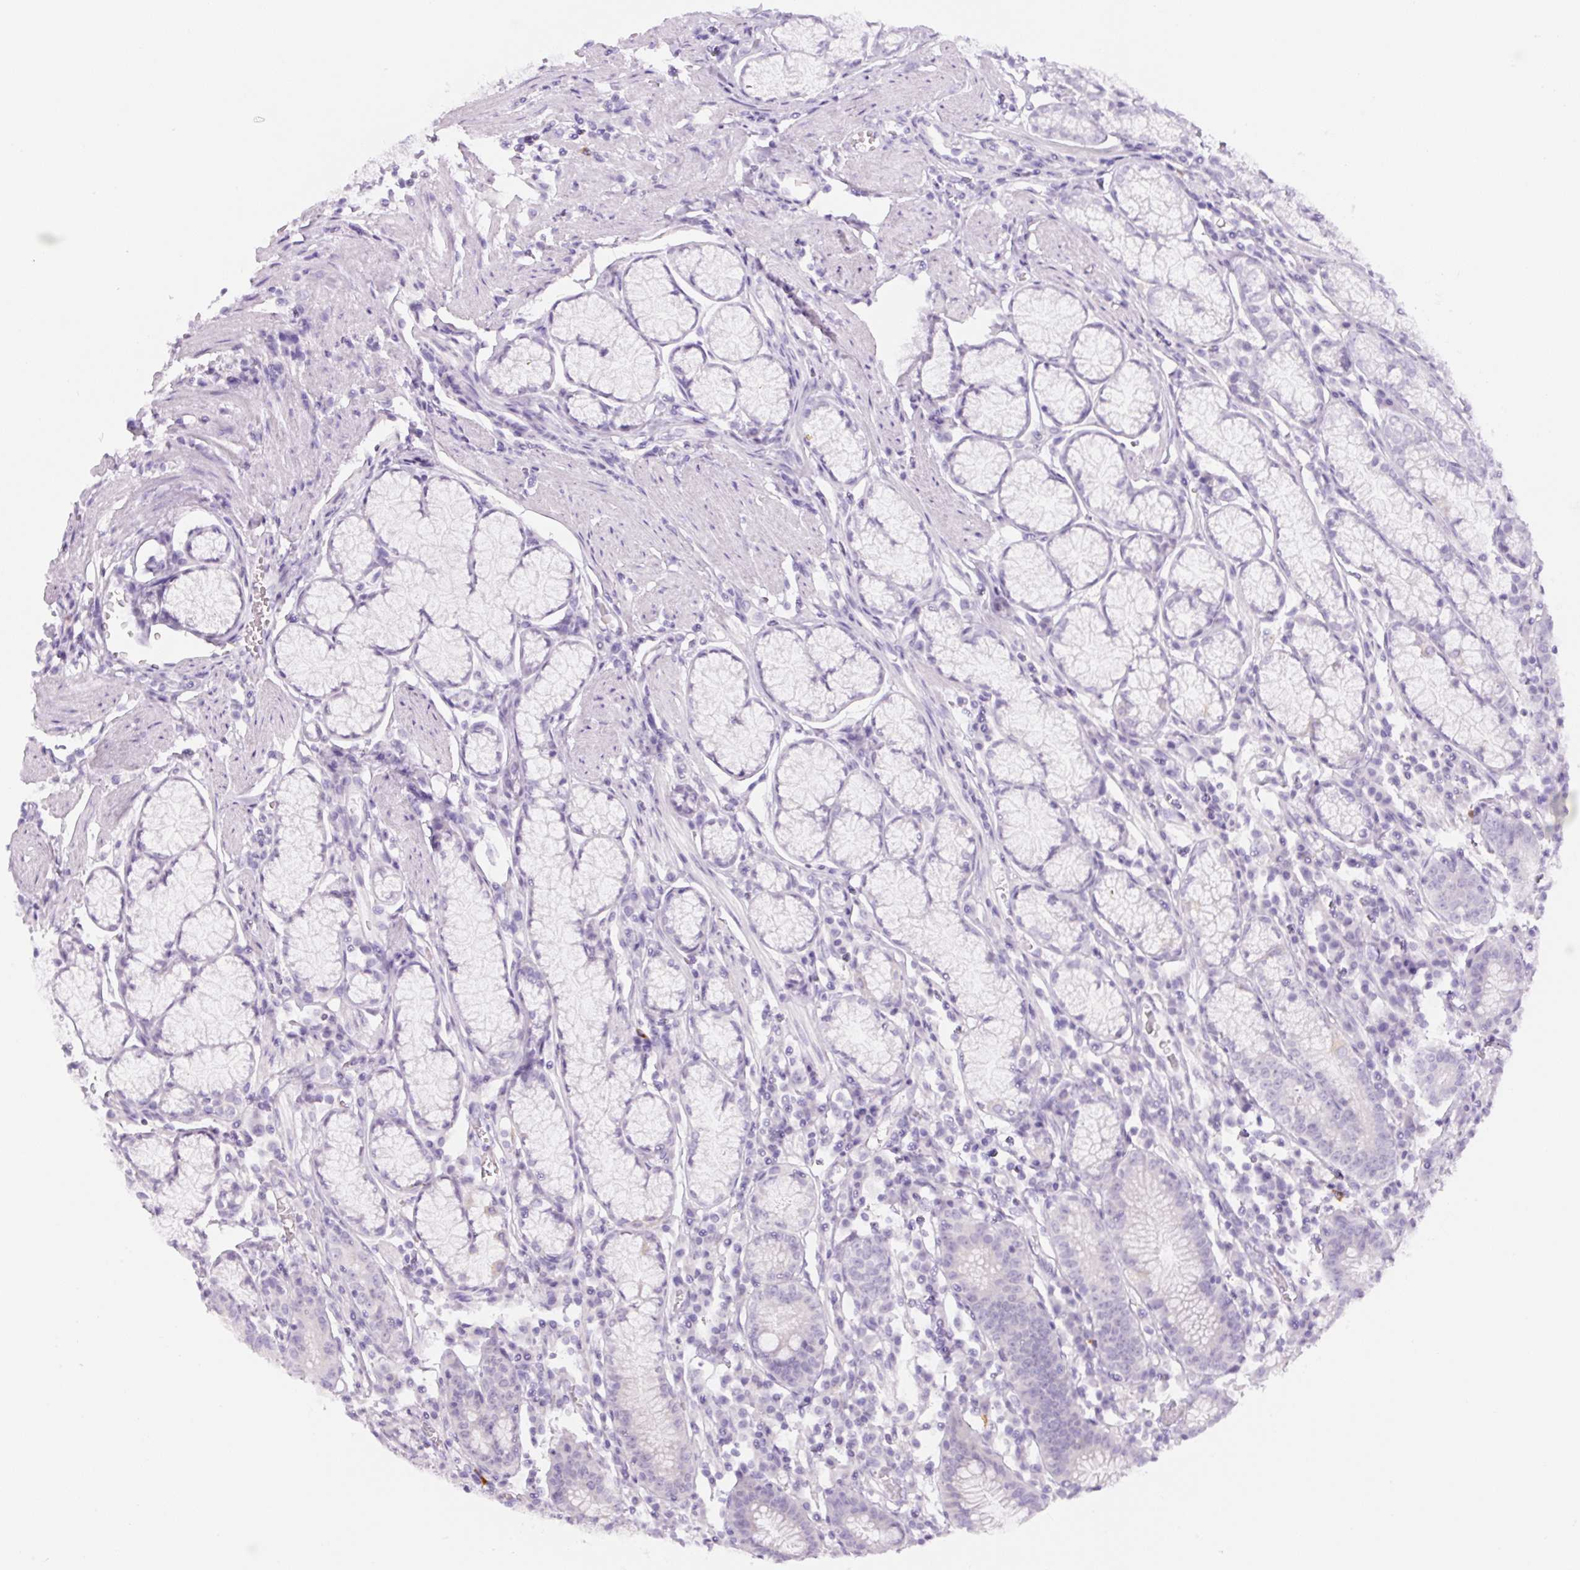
{"staining": {"intensity": "negative", "quantity": "none", "location": "none"}, "tissue": "stomach", "cell_type": "Glandular cells", "image_type": "normal", "snomed": [{"axis": "morphology", "description": "Normal tissue, NOS"}, {"axis": "topography", "description": "Stomach"}], "caption": "An immunohistochemistry photomicrograph of unremarkable stomach is shown. There is no staining in glandular cells of stomach.", "gene": "TMEM151B", "patient": {"sex": "male", "age": 55}}